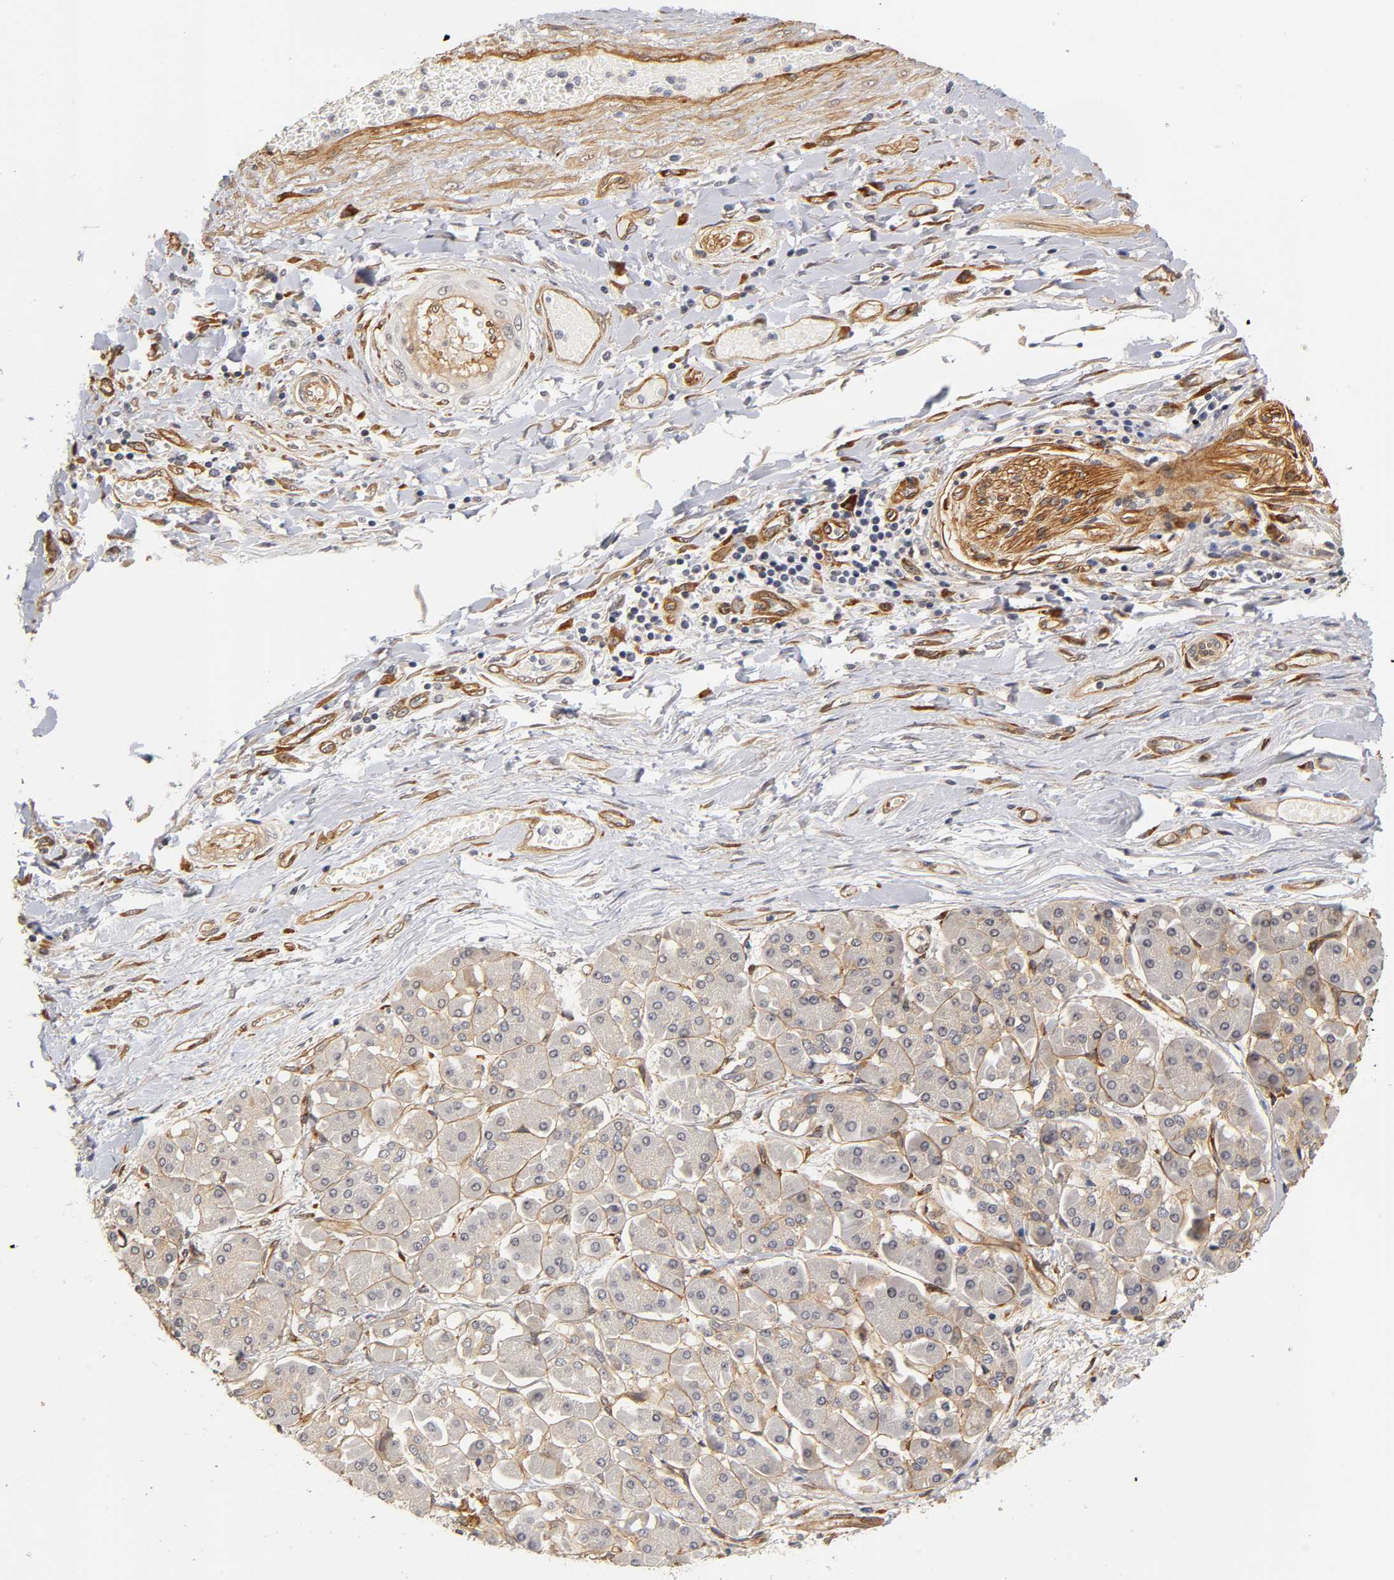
{"staining": {"intensity": "weak", "quantity": "<25%", "location": "cytoplasmic/membranous"}, "tissue": "pancreatic cancer", "cell_type": "Tumor cells", "image_type": "cancer", "snomed": [{"axis": "morphology", "description": "Adenocarcinoma, NOS"}, {"axis": "topography", "description": "Pancreas"}], "caption": "High magnification brightfield microscopy of pancreatic cancer (adenocarcinoma) stained with DAB (brown) and counterstained with hematoxylin (blue): tumor cells show no significant staining.", "gene": "LAMB1", "patient": {"sex": "male", "age": 46}}